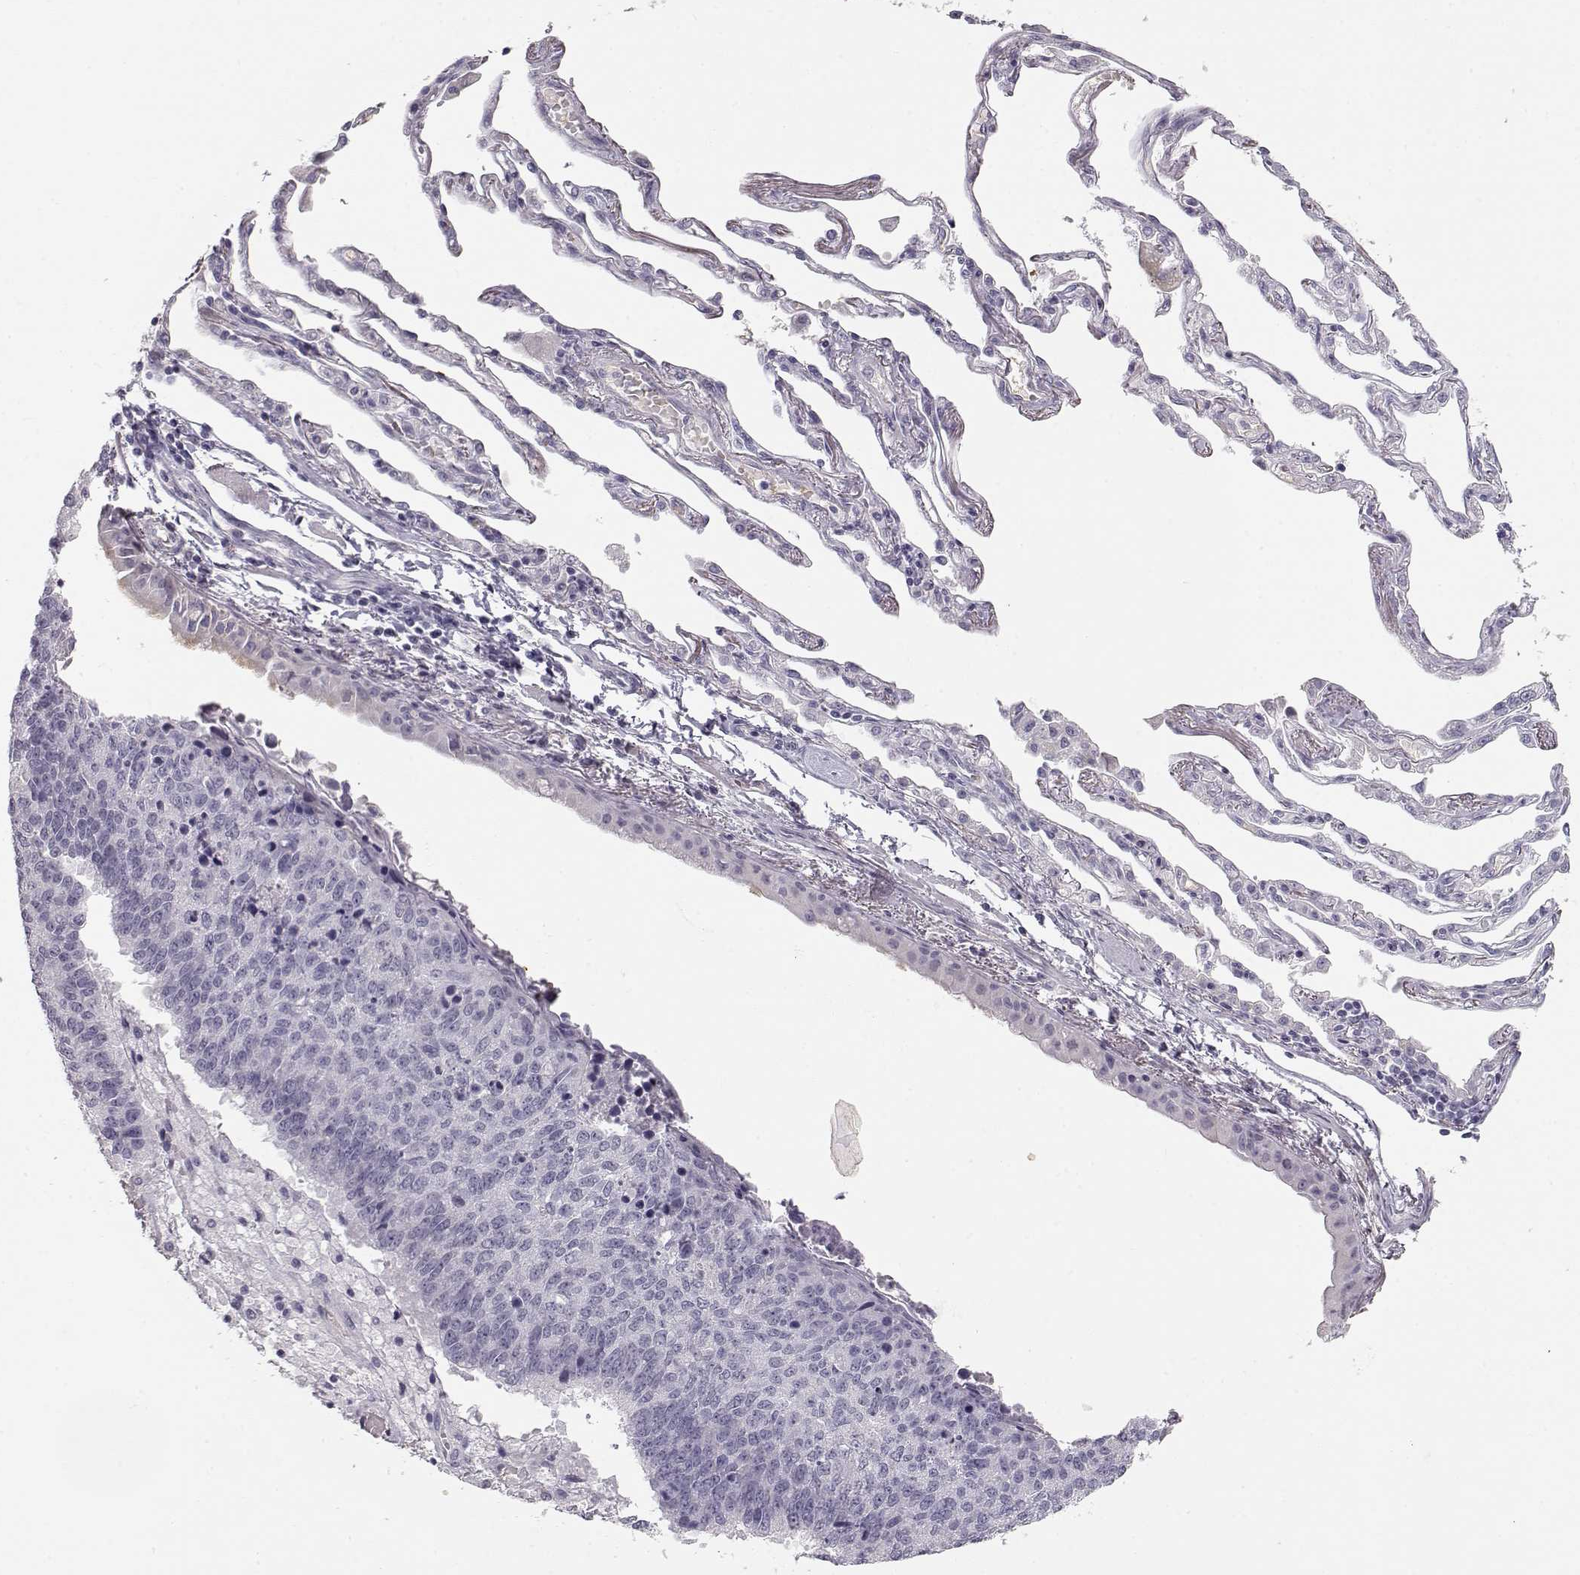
{"staining": {"intensity": "negative", "quantity": "none", "location": "none"}, "tissue": "lung cancer", "cell_type": "Tumor cells", "image_type": "cancer", "snomed": [{"axis": "morphology", "description": "Squamous cell carcinoma, NOS"}, {"axis": "topography", "description": "Lung"}], "caption": "Immunohistochemistry (IHC) image of neoplastic tissue: lung squamous cell carcinoma stained with DAB demonstrates no significant protein expression in tumor cells.", "gene": "TTC26", "patient": {"sex": "male", "age": 73}}